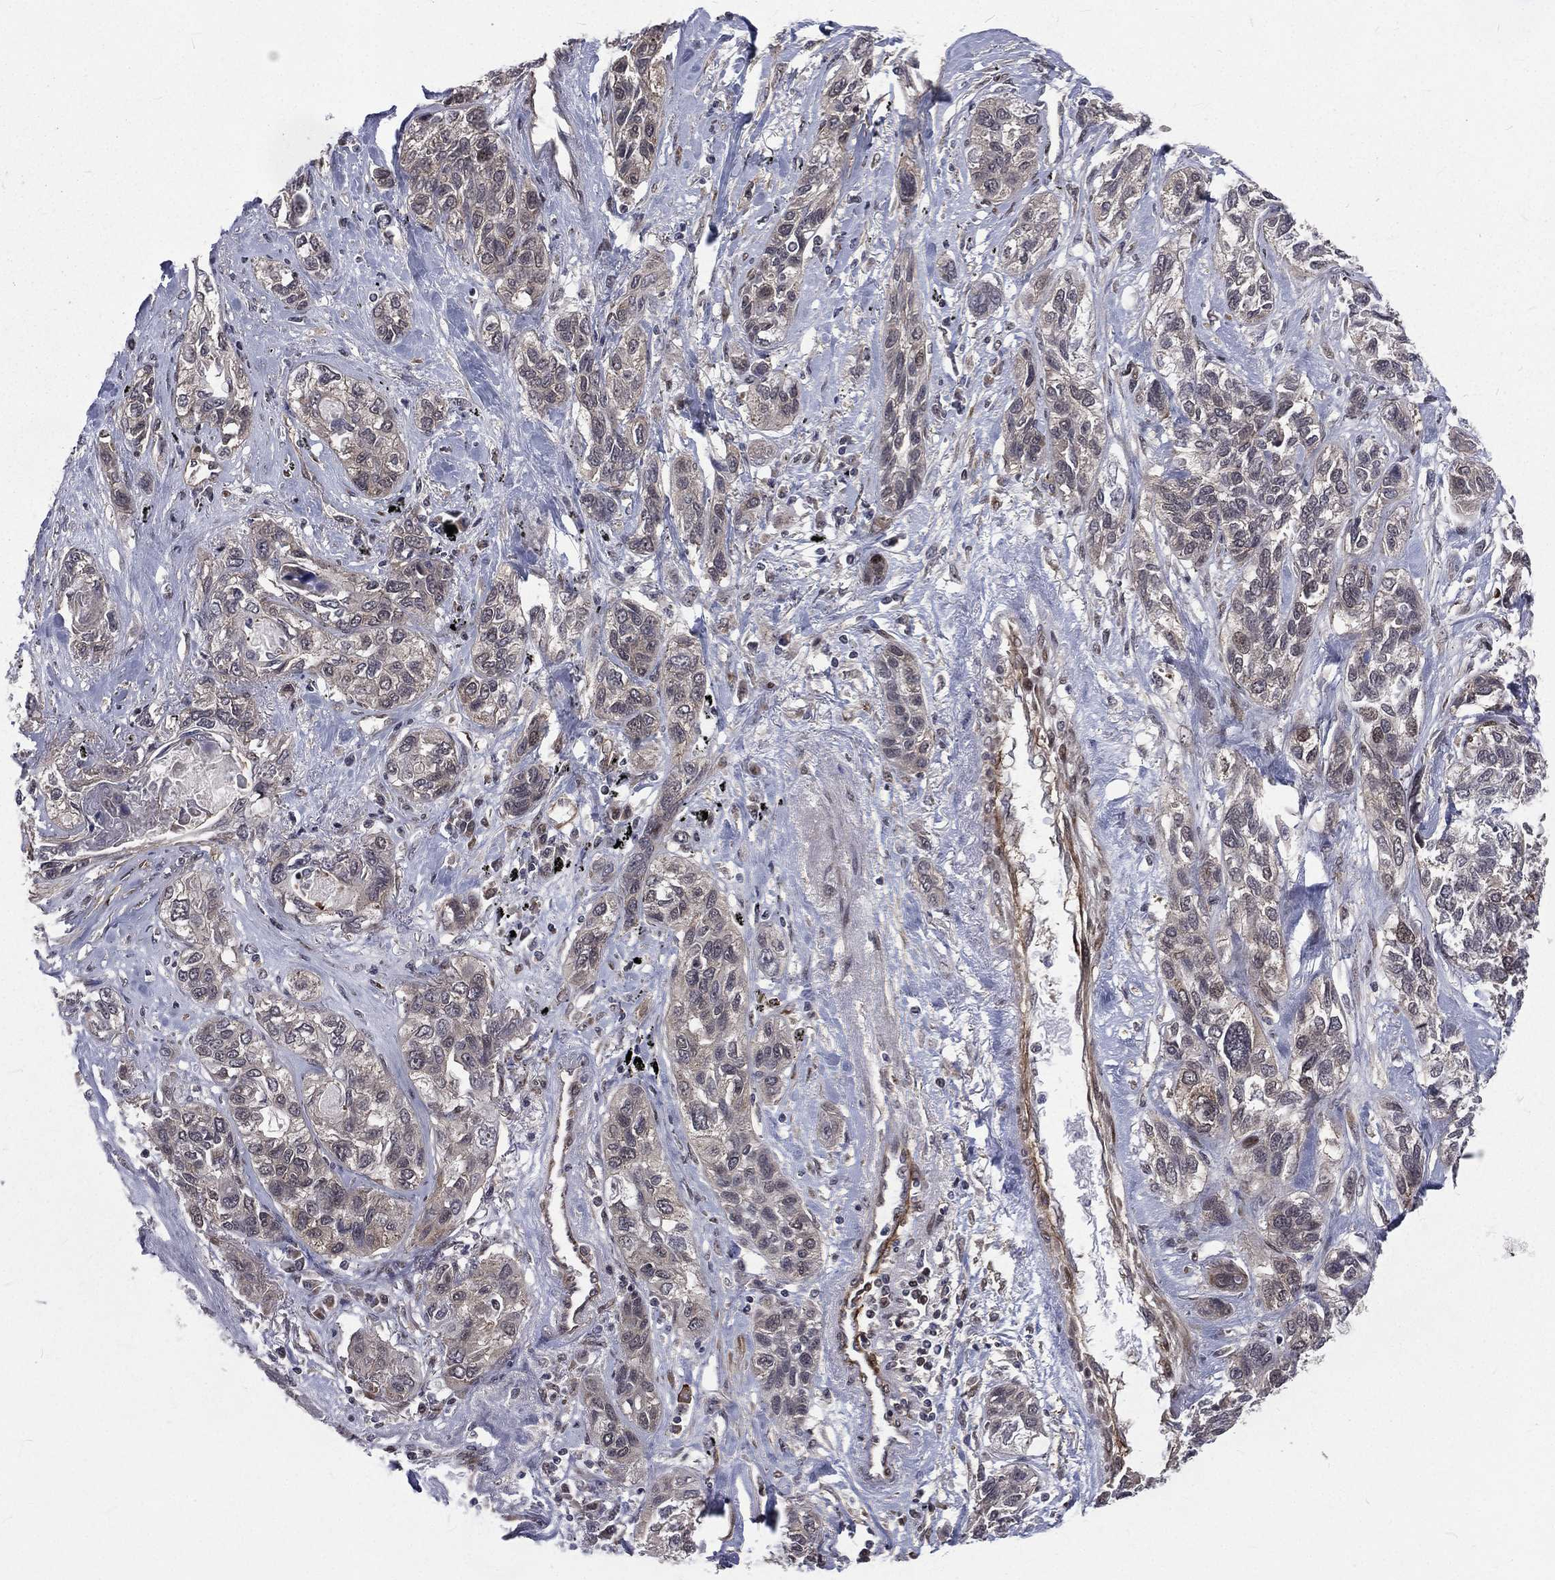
{"staining": {"intensity": "negative", "quantity": "none", "location": "none"}, "tissue": "lung cancer", "cell_type": "Tumor cells", "image_type": "cancer", "snomed": [{"axis": "morphology", "description": "Squamous cell carcinoma, NOS"}, {"axis": "topography", "description": "Lung"}], "caption": "A histopathology image of lung squamous cell carcinoma stained for a protein shows no brown staining in tumor cells.", "gene": "ARL3", "patient": {"sex": "female", "age": 70}}